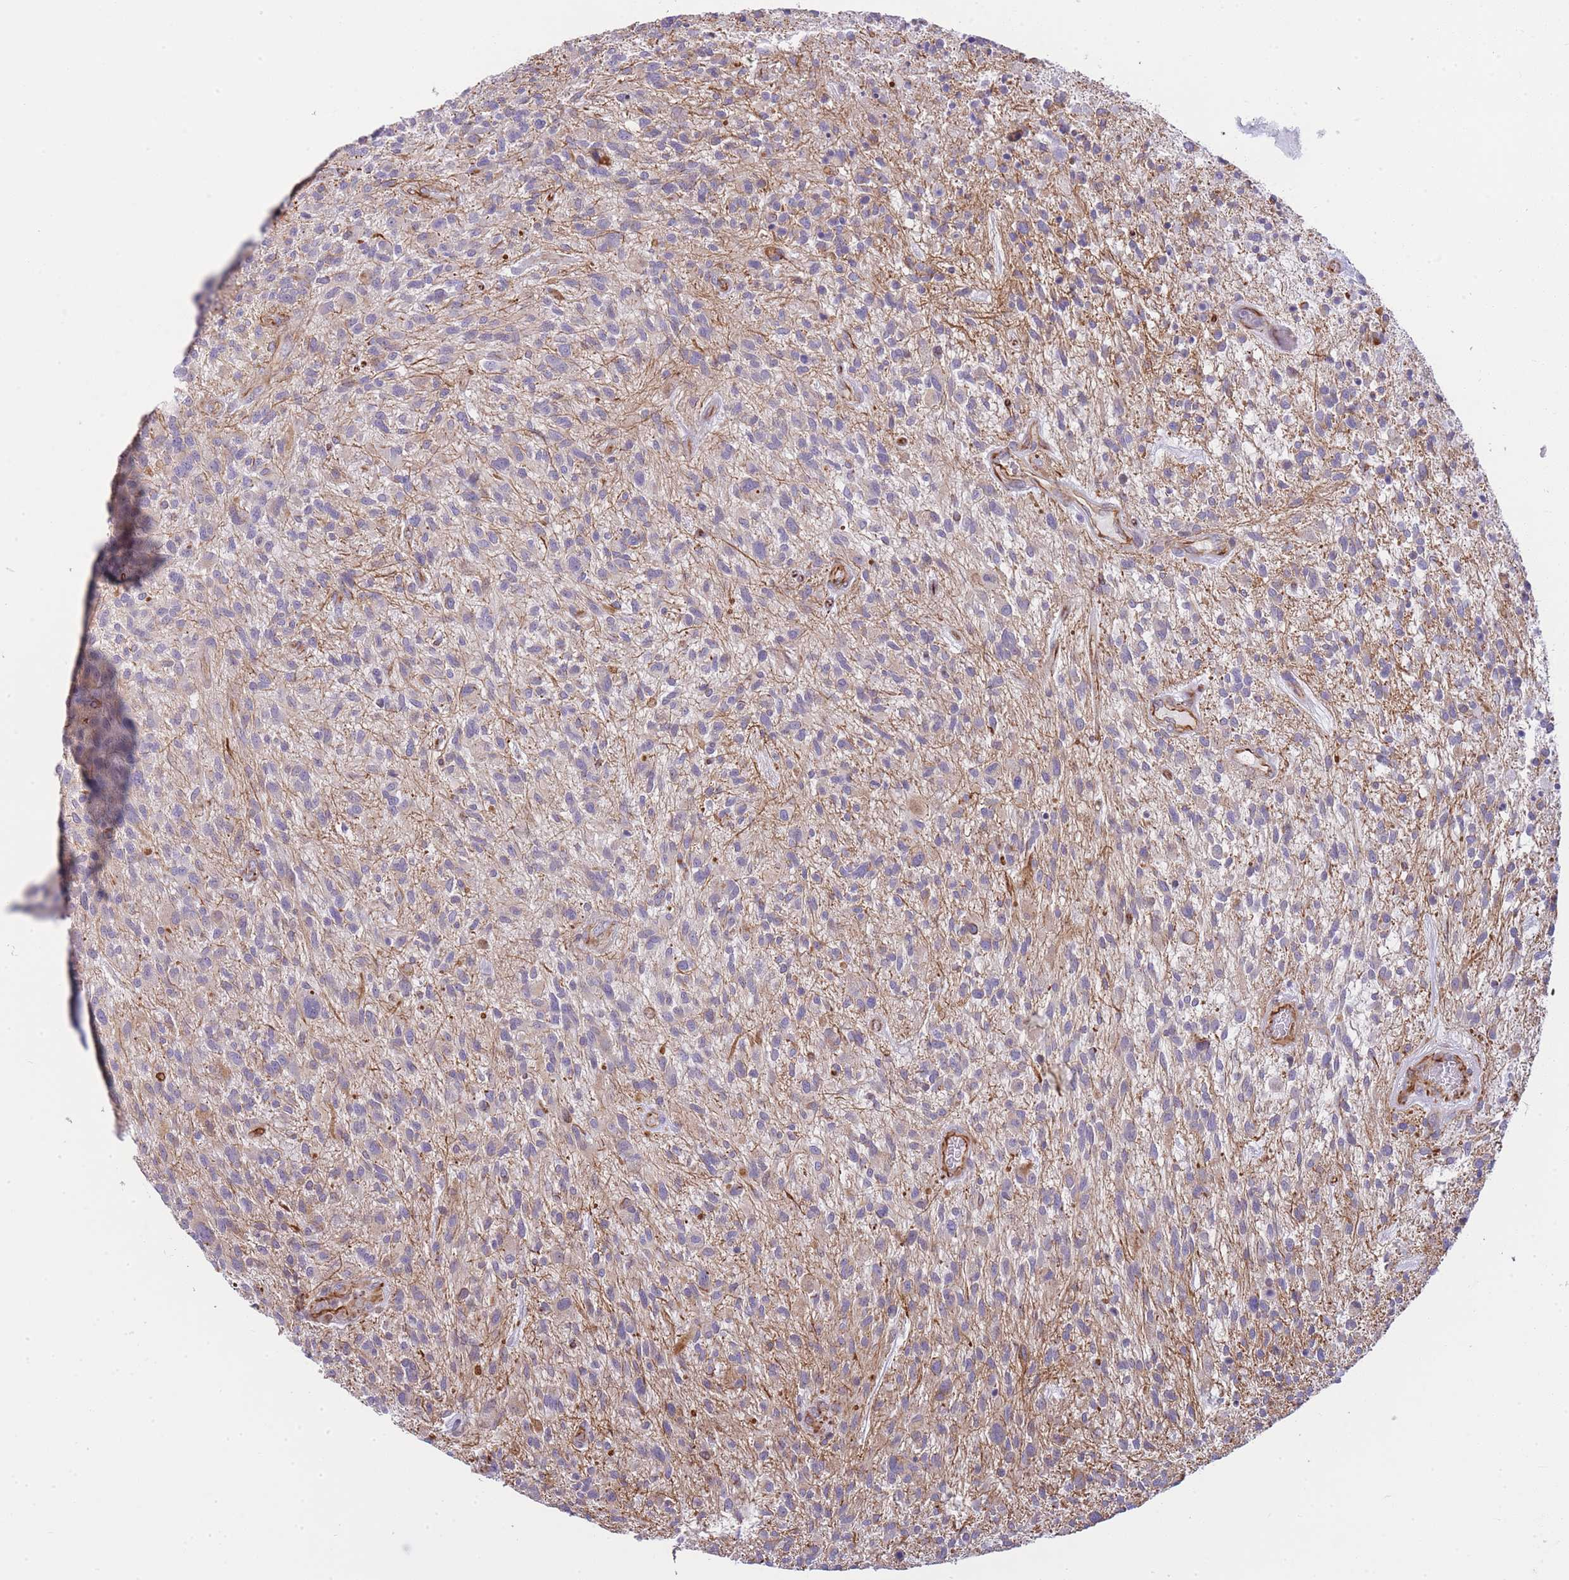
{"staining": {"intensity": "weak", "quantity": "<25%", "location": "cytoplasmic/membranous"}, "tissue": "glioma", "cell_type": "Tumor cells", "image_type": "cancer", "snomed": [{"axis": "morphology", "description": "Glioma, malignant, High grade"}, {"axis": "topography", "description": "Brain"}], "caption": "The photomicrograph displays no significant expression in tumor cells of high-grade glioma (malignant).", "gene": "ECPAS", "patient": {"sex": "male", "age": 47}}